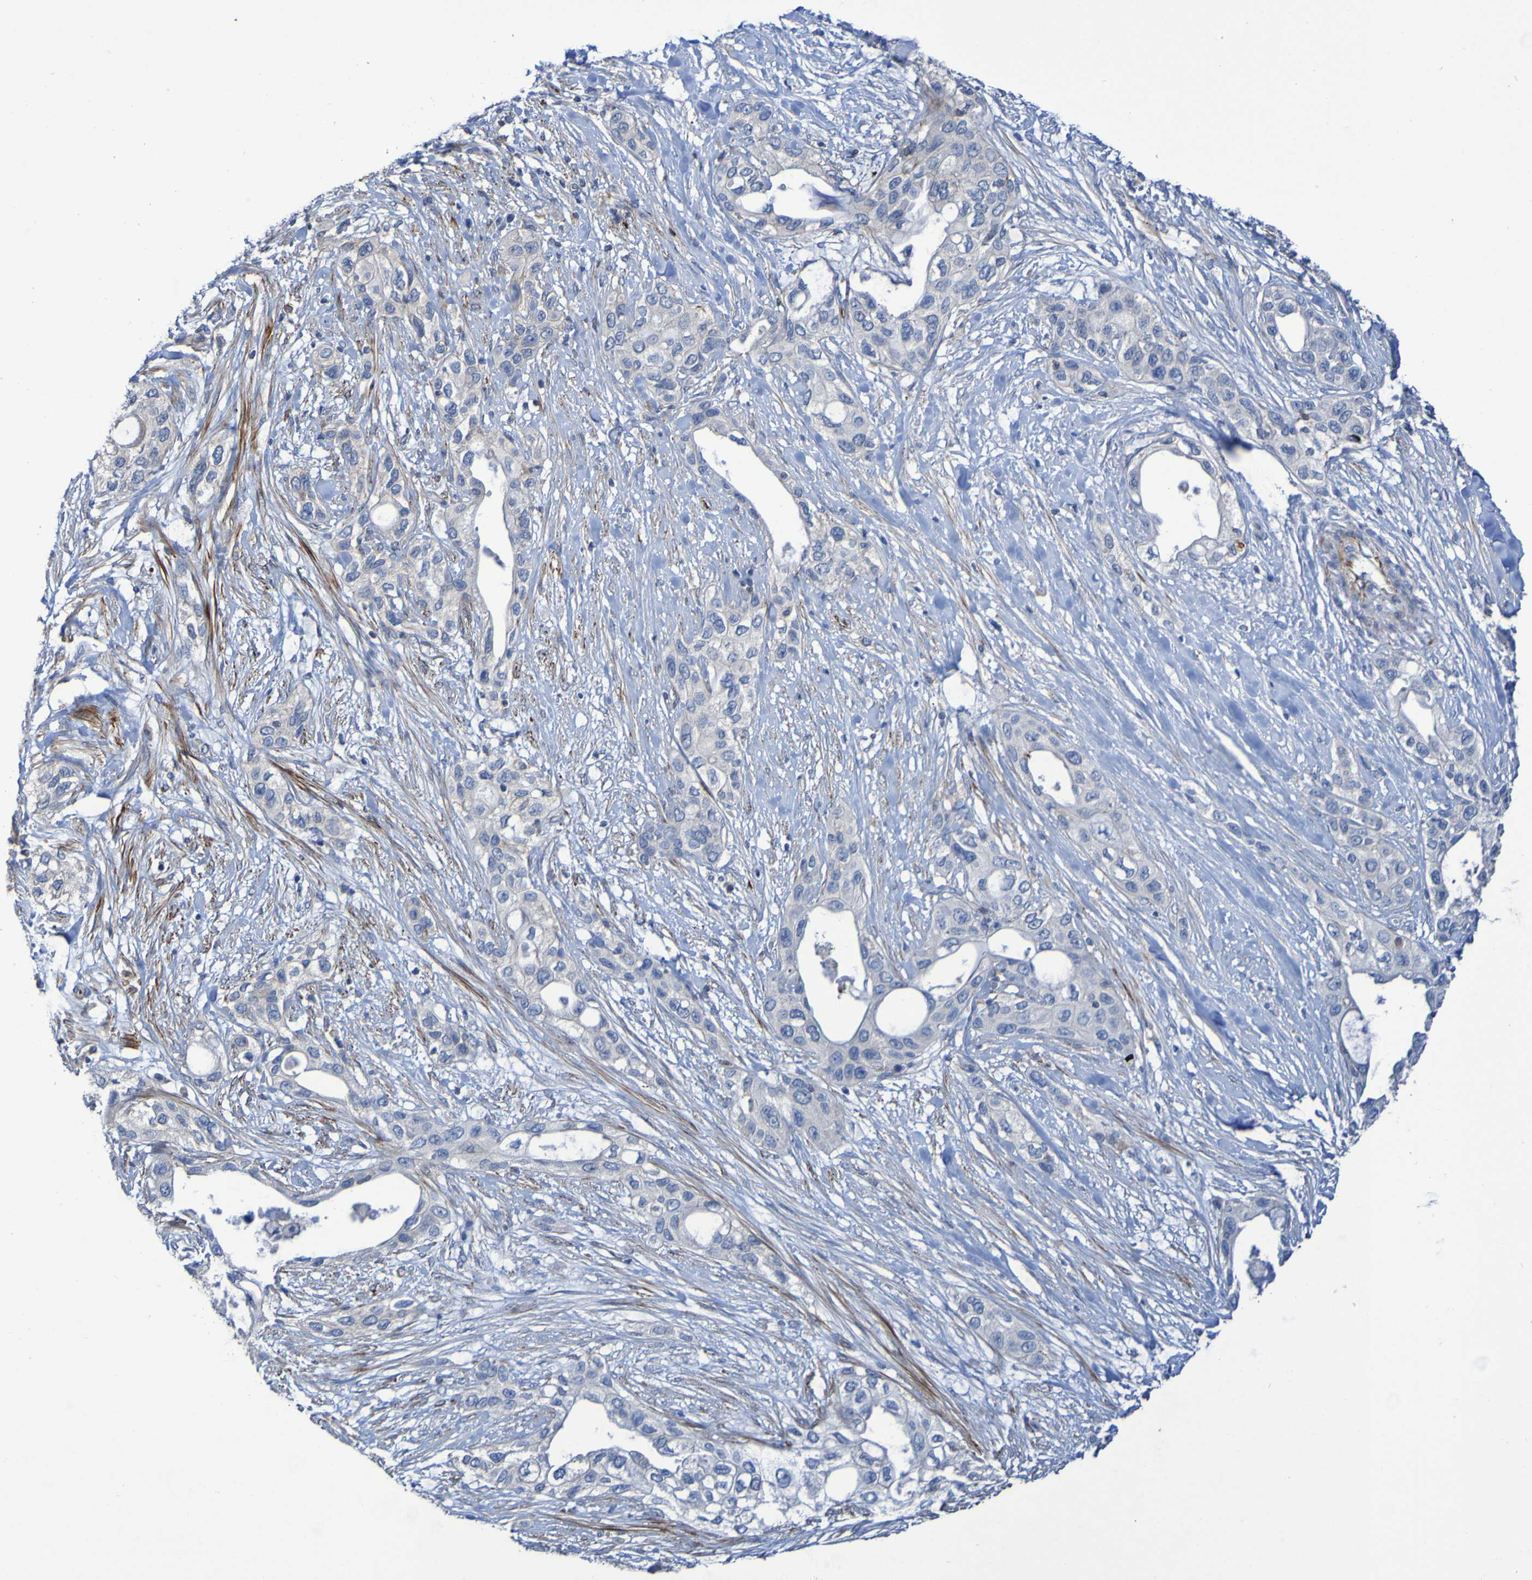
{"staining": {"intensity": "negative", "quantity": "none", "location": "none"}, "tissue": "pancreatic cancer", "cell_type": "Tumor cells", "image_type": "cancer", "snomed": [{"axis": "morphology", "description": "Adenocarcinoma, NOS"}, {"axis": "topography", "description": "Pancreas"}], "caption": "The image demonstrates no staining of tumor cells in pancreatic adenocarcinoma. (Immunohistochemistry (ihc), brightfield microscopy, high magnification).", "gene": "RNF182", "patient": {"sex": "female", "age": 70}}